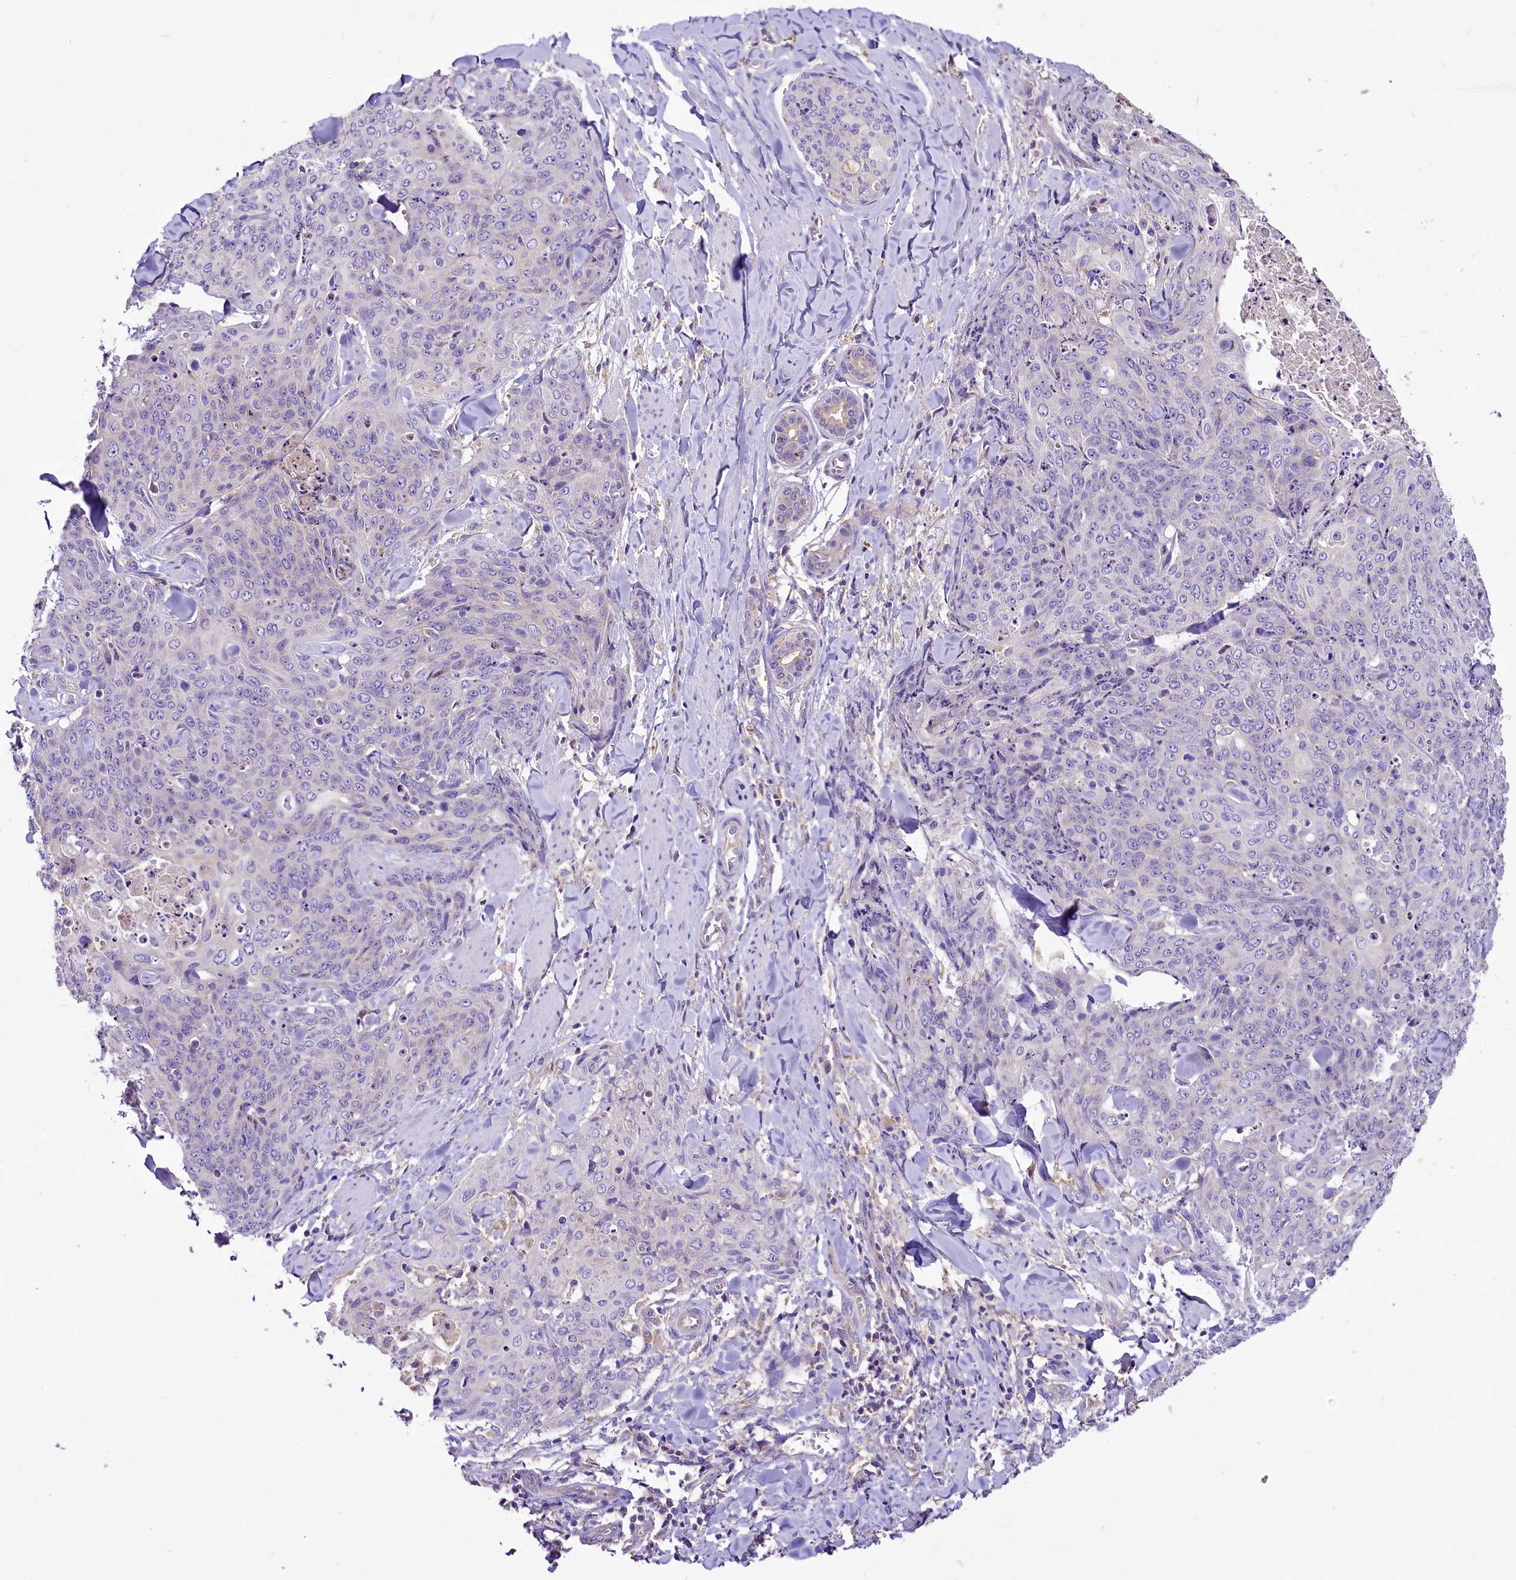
{"staining": {"intensity": "negative", "quantity": "none", "location": "none"}, "tissue": "skin cancer", "cell_type": "Tumor cells", "image_type": "cancer", "snomed": [{"axis": "morphology", "description": "Squamous cell carcinoma, NOS"}, {"axis": "topography", "description": "Skin"}, {"axis": "topography", "description": "Vulva"}], "caption": "IHC histopathology image of neoplastic tissue: skin cancer stained with DAB (3,3'-diaminobenzidine) reveals no significant protein positivity in tumor cells.", "gene": "PEMT", "patient": {"sex": "female", "age": 85}}